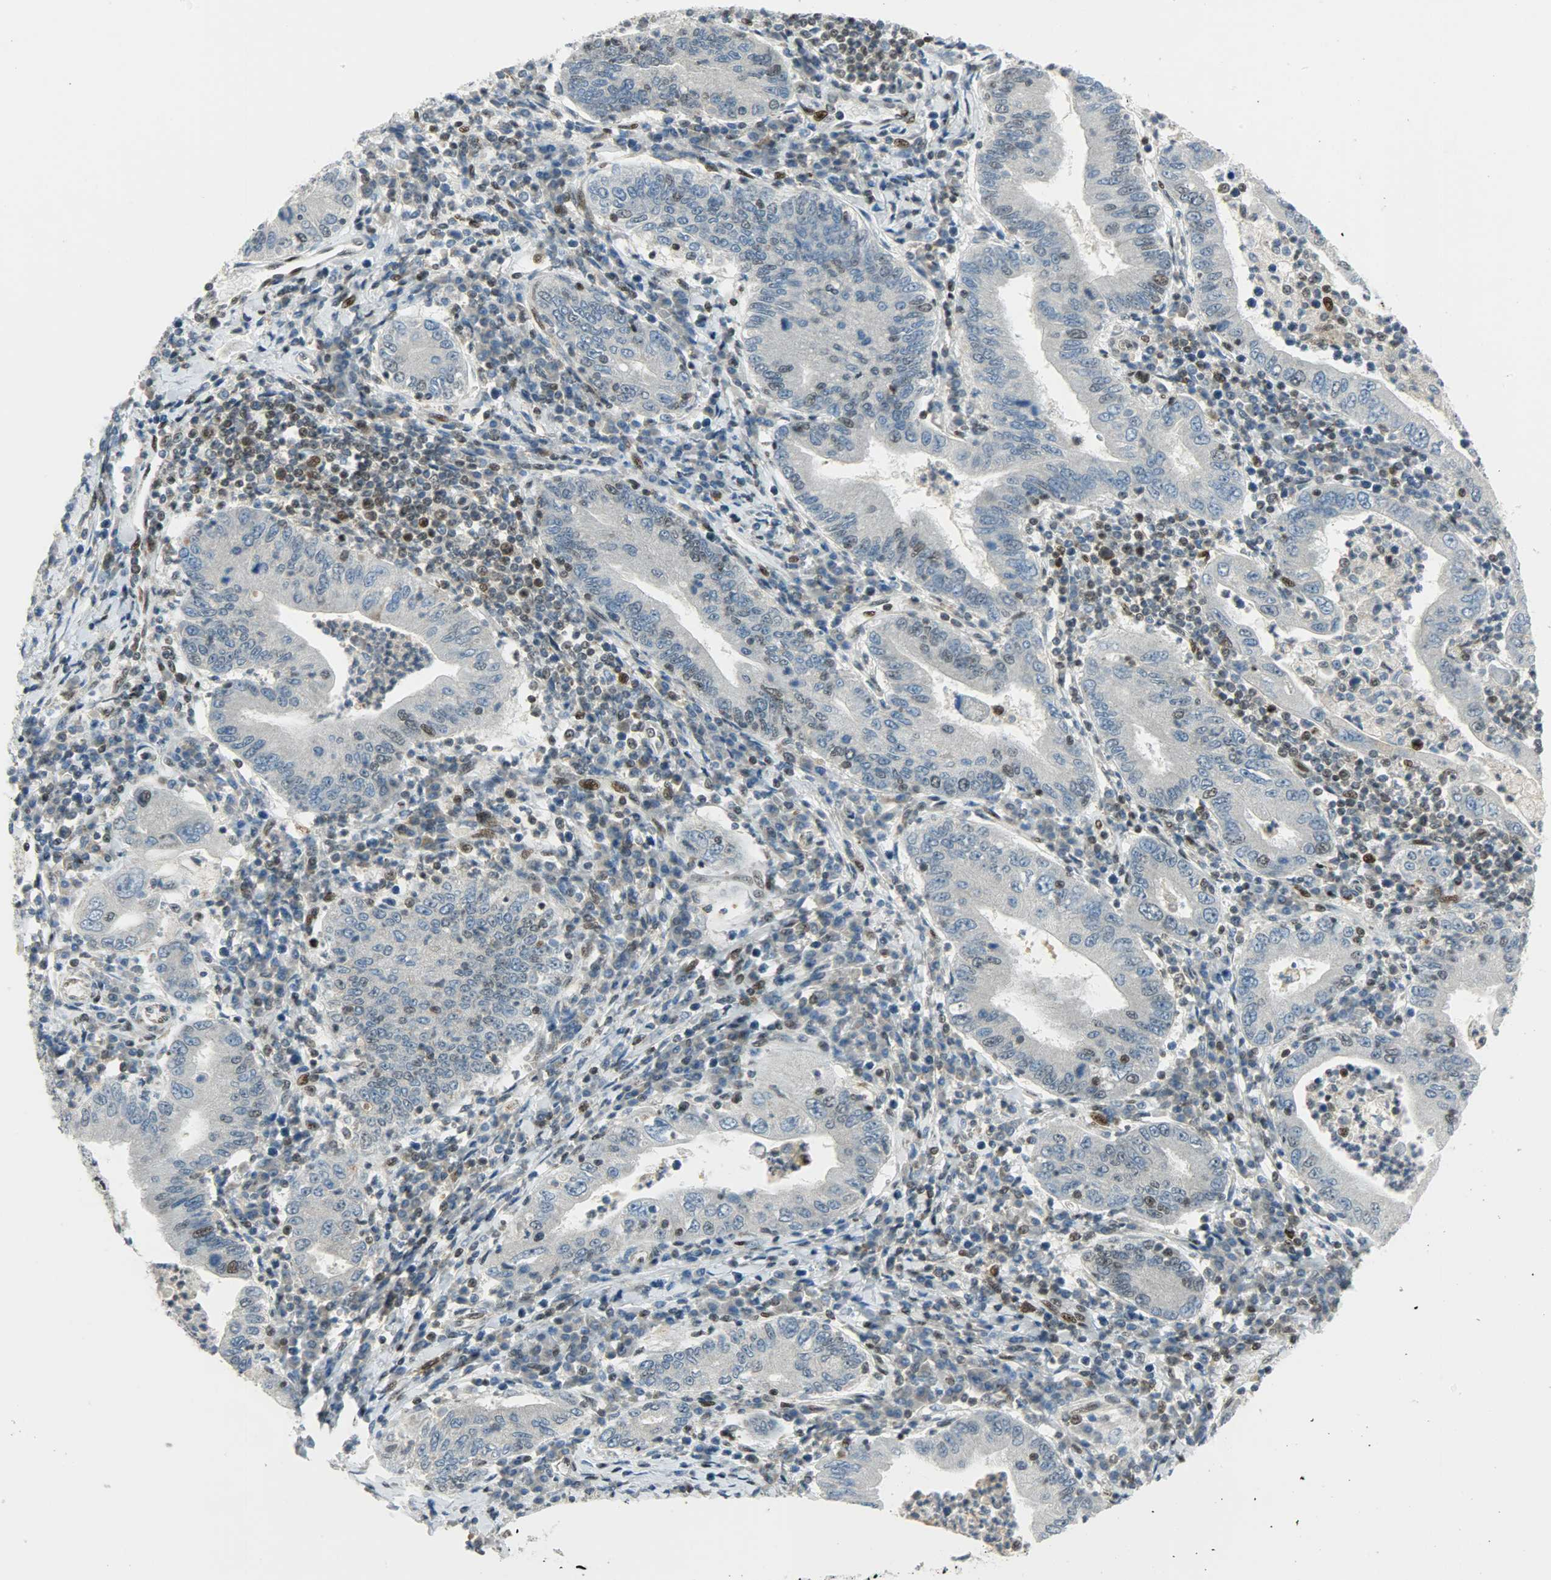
{"staining": {"intensity": "weak", "quantity": "<25%", "location": "nuclear"}, "tissue": "stomach cancer", "cell_type": "Tumor cells", "image_type": "cancer", "snomed": [{"axis": "morphology", "description": "Normal tissue, NOS"}, {"axis": "morphology", "description": "Adenocarcinoma, NOS"}, {"axis": "topography", "description": "Esophagus"}, {"axis": "topography", "description": "Stomach, upper"}, {"axis": "topography", "description": "Peripheral nerve tissue"}], "caption": "Immunohistochemistry histopathology image of stomach cancer stained for a protein (brown), which shows no expression in tumor cells. The staining was performed using DAB to visualize the protein expression in brown, while the nuclei were stained in blue with hematoxylin (Magnification: 20x).", "gene": "IL15", "patient": {"sex": "male", "age": 62}}